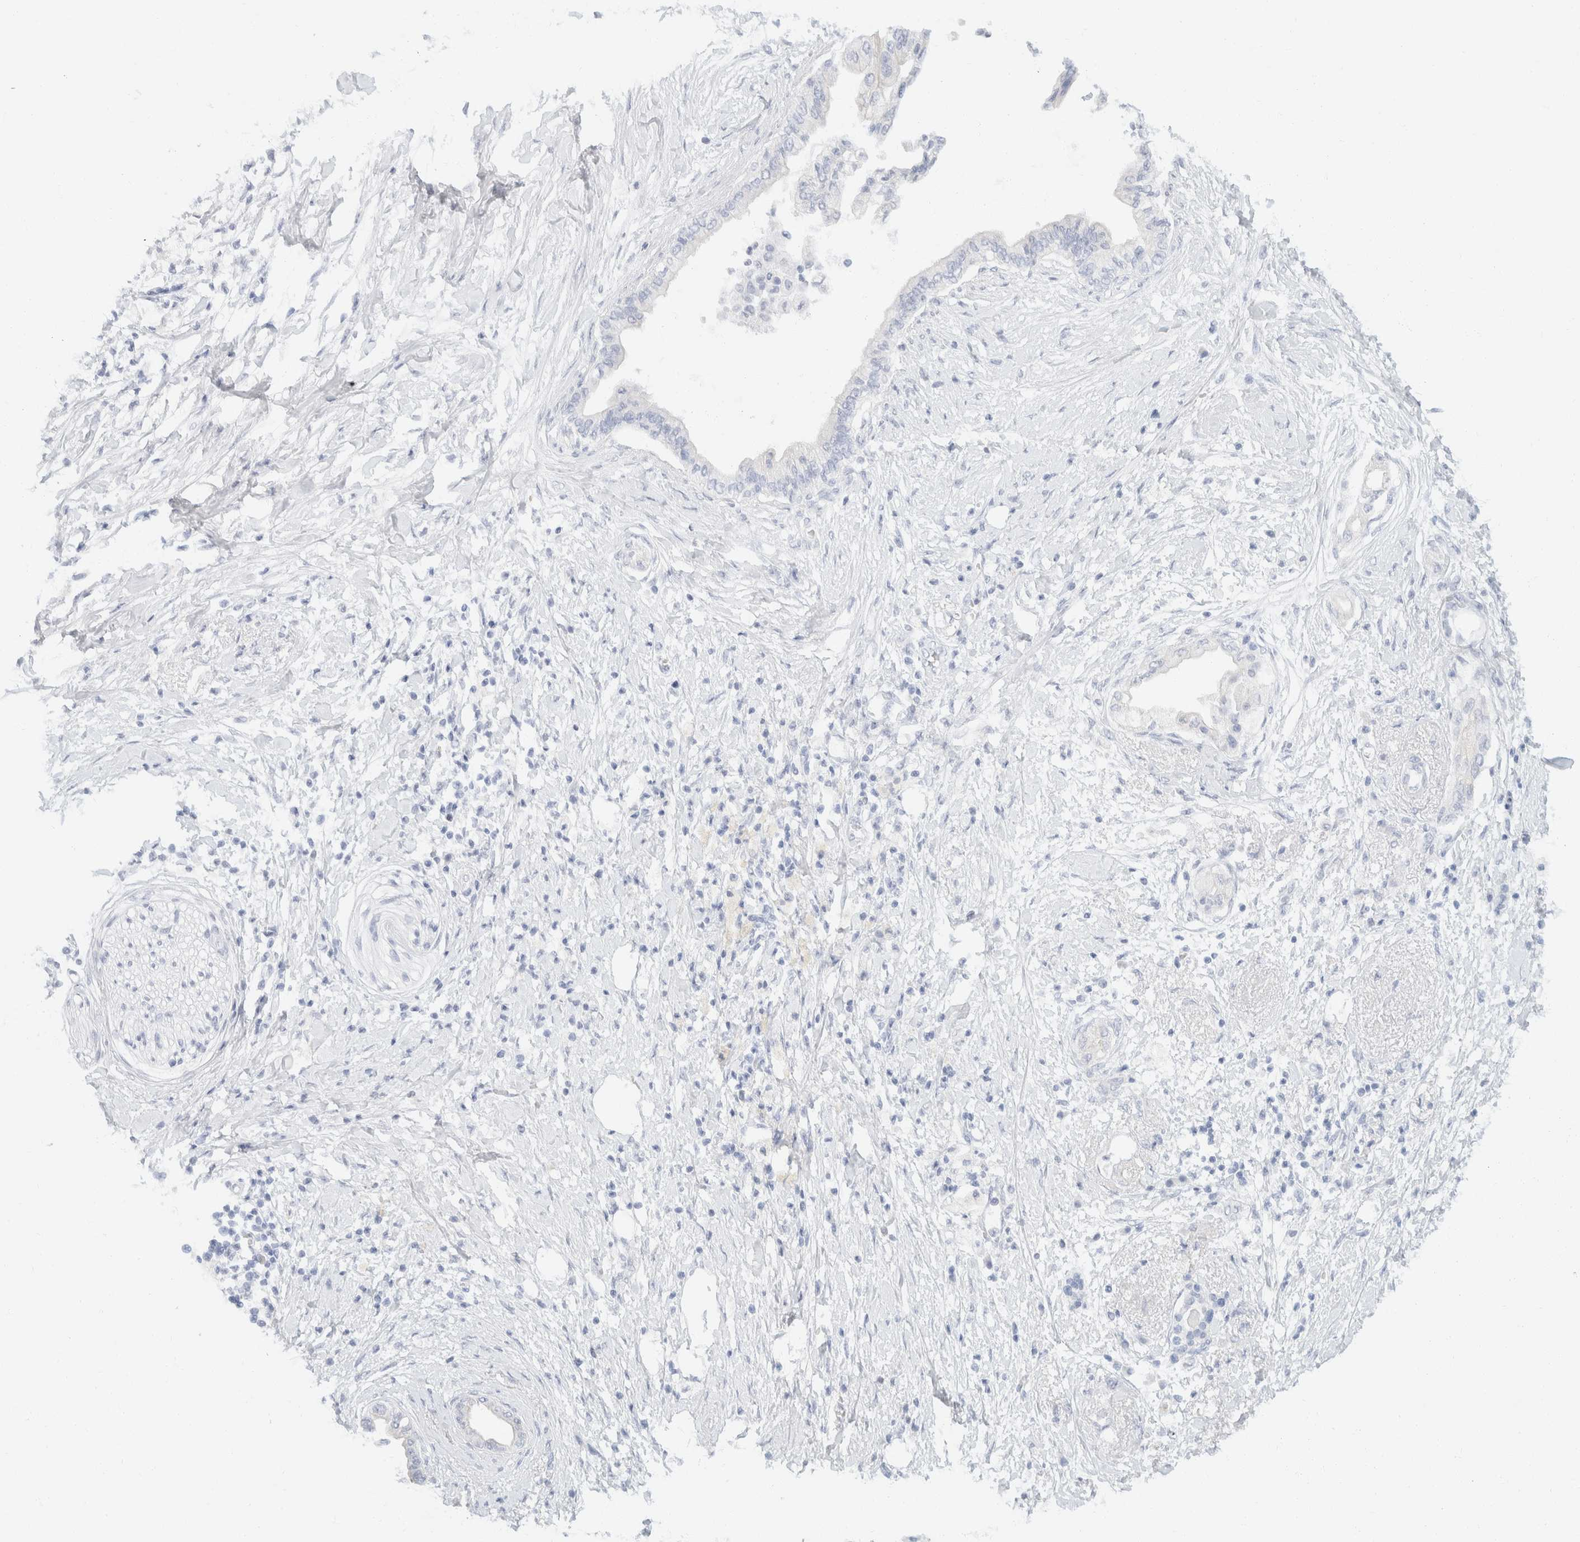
{"staining": {"intensity": "negative", "quantity": "none", "location": "none"}, "tissue": "pancreatic cancer", "cell_type": "Tumor cells", "image_type": "cancer", "snomed": [{"axis": "morphology", "description": "Normal tissue, NOS"}, {"axis": "morphology", "description": "Adenocarcinoma, NOS"}, {"axis": "topography", "description": "Pancreas"}, {"axis": "topography", "description": "Duodenum"}], "caption": "High power microscopy photomicrograph of an IHC histopathology image of adenocarcinoma (pancreatic), revealing no significant expression in tumor cells. (DAB immunohistochemistry with hematoxylin counter stain).", "gene": "KRT20", "patient": {"sex": "female", "age": 60}}